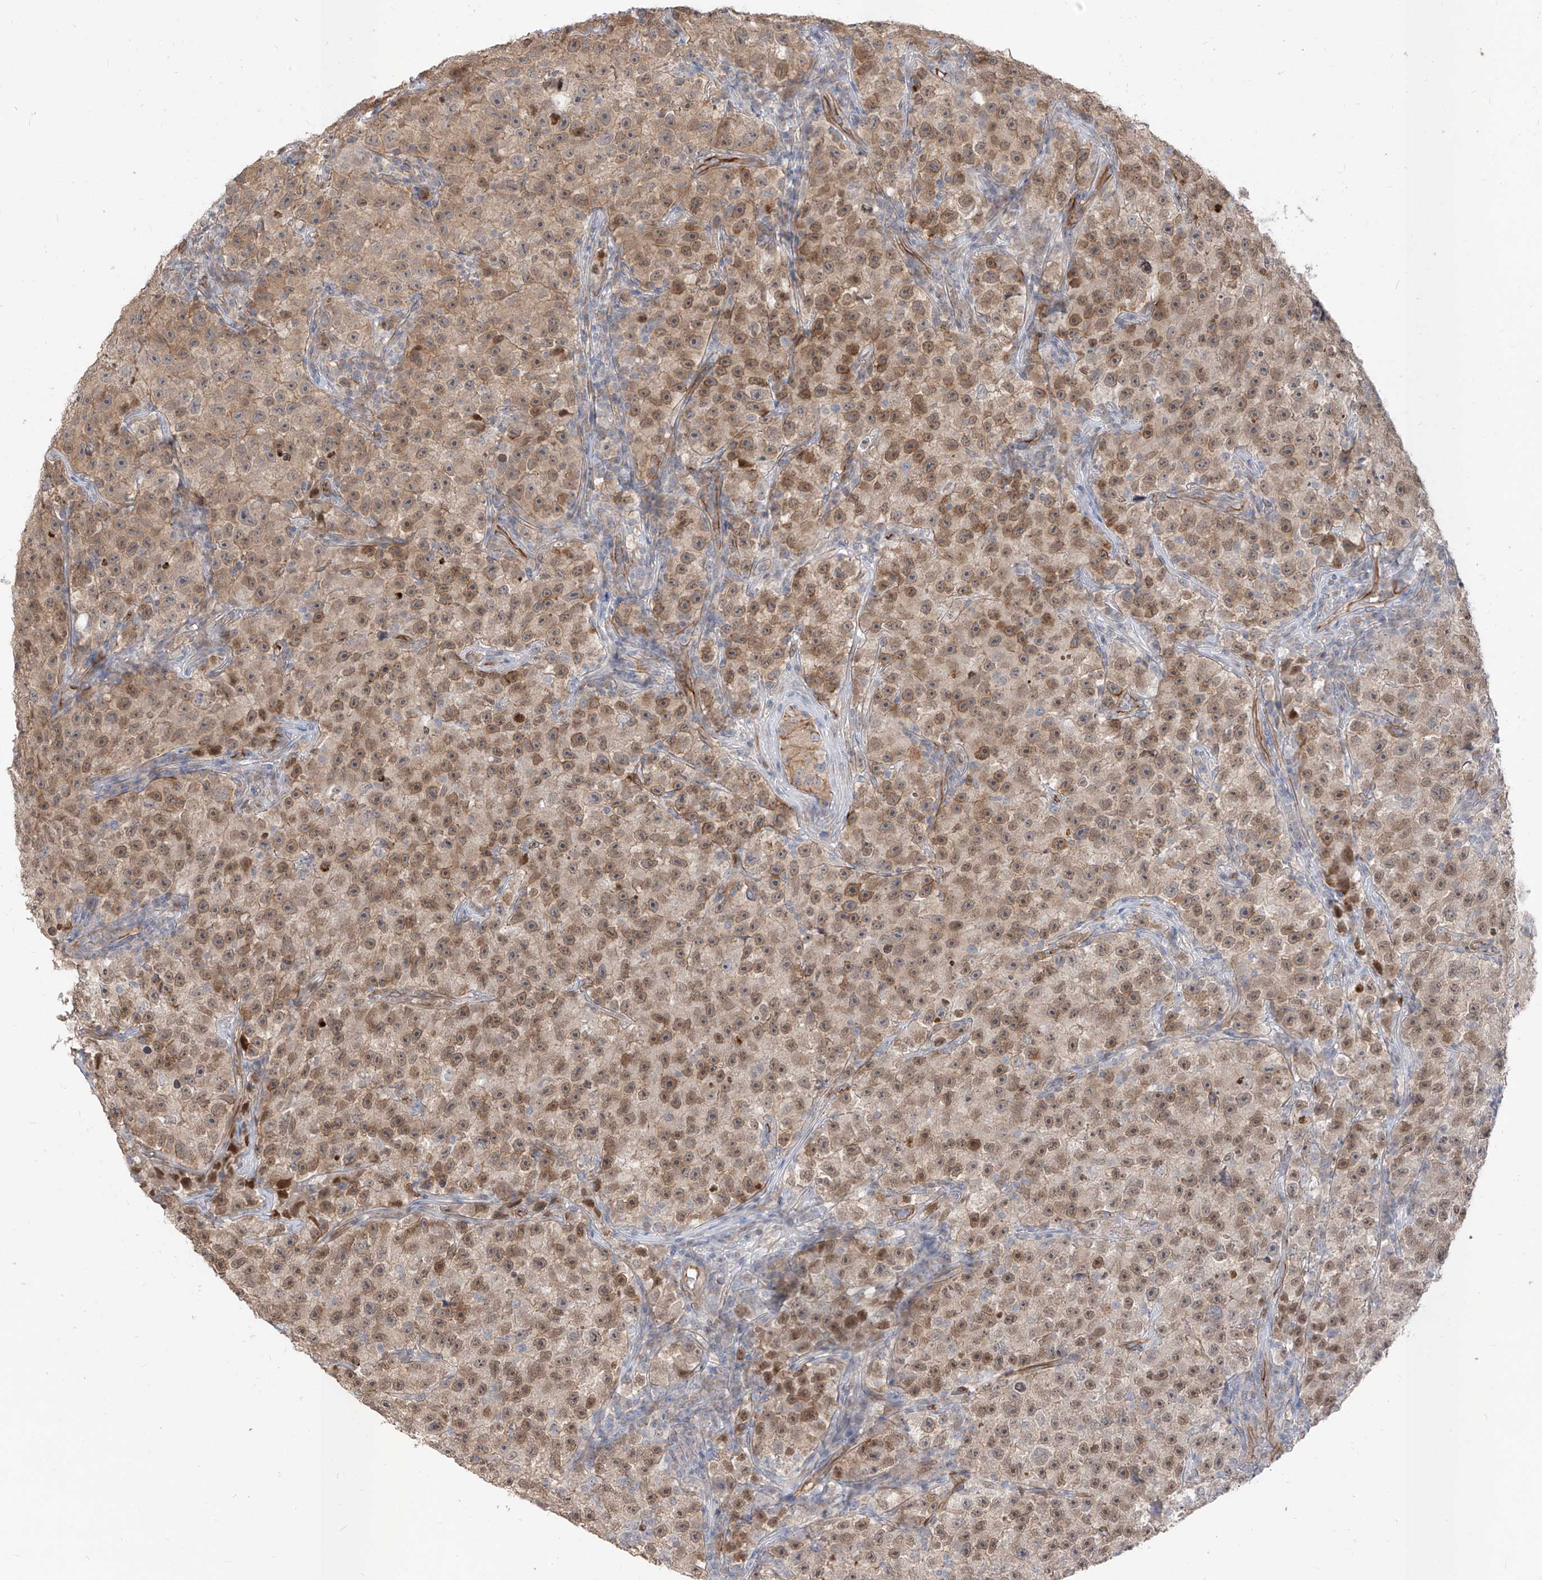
{"staining": {"intensity": "moderate", "quantity": ">75%", "location": "cytoplasmic/membranous"}, "tissue": "testis cancer", "cell_type": "Tumor cells", "image_type": "cancer", "snomed": [{"axis": "morphology", "description": "Seminoma, NOS"}, {"axis": "topography", "description": "Testis"}], "caption": "Immunohistochemistry (IHC) staining of testis cancer (seminoma), which displays medium levels of moderate cytoplasmic/membranous expression in about >75% of tumor cells indicating moderate cytoplasmic/membranous protein expression. The staining was performed using DAB (3,3'-diaminobenzidine) (brown) for protein detection and nuclei were counterstained in hematoxylin (blue).", "gene": "EPHX4", "patient": {"sex": "male", "age": 22}}